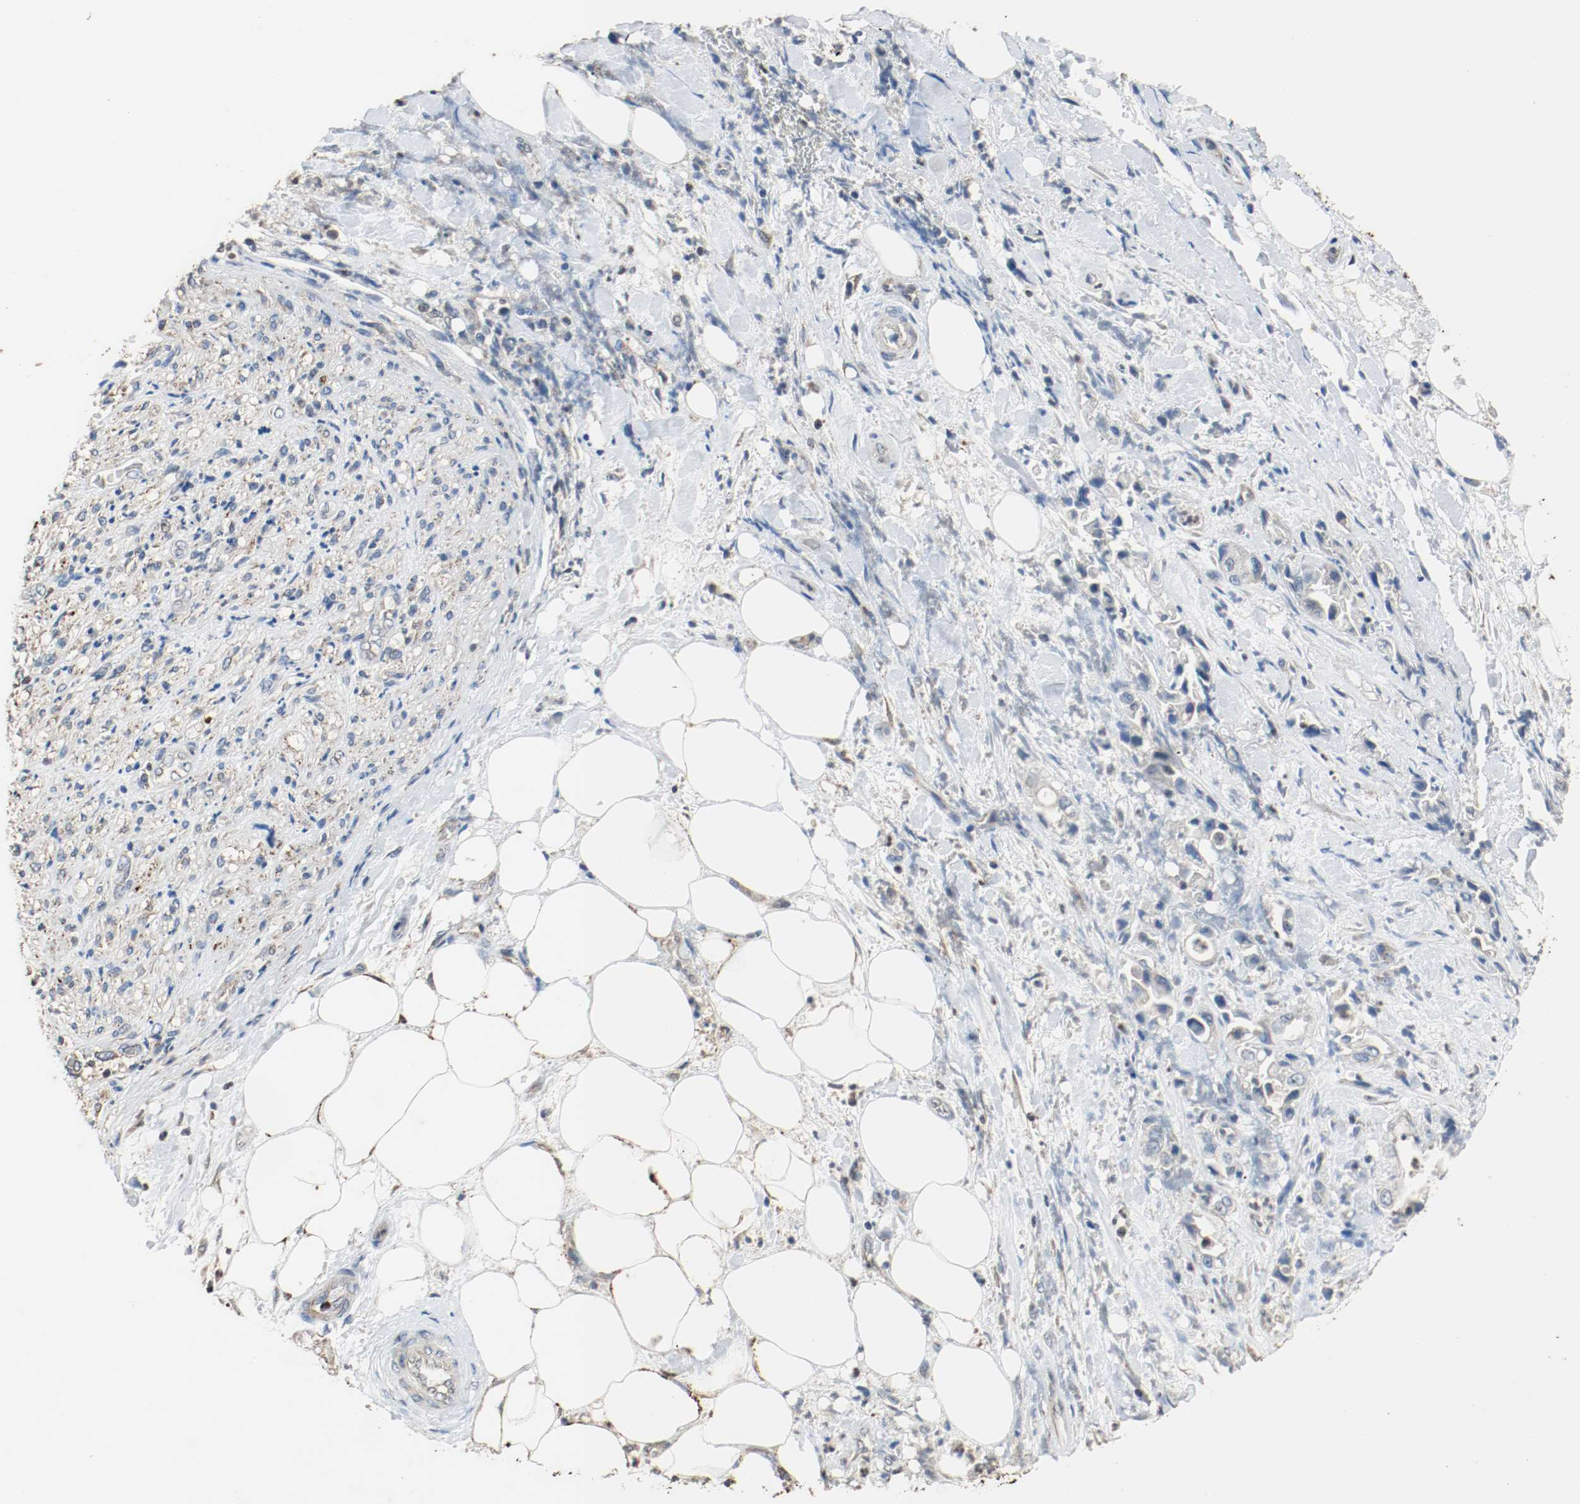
{"staining": {"intensity": "weak", "quantity": "25%-75%", "location": "cytoplasmic/membranous"}, "tissue": "pancreatic cancer", "cell_type": "Tumor cells", "image_type": "cancer", "snomed": [{"axis": "morphology", "description": "Adenocarcinoma, NOS"}, {"axis": "topography", "description": "Pancreas"}], "caption": "Pancreatic adenocarcinoma tissue displays weak cytoplasmic/membranous expression in about 25%-75% of tumor cells, visualized by immunohistochemistry.", "gene": "ALDH4A1", "patient": {"sex": "male", "age": 70}}